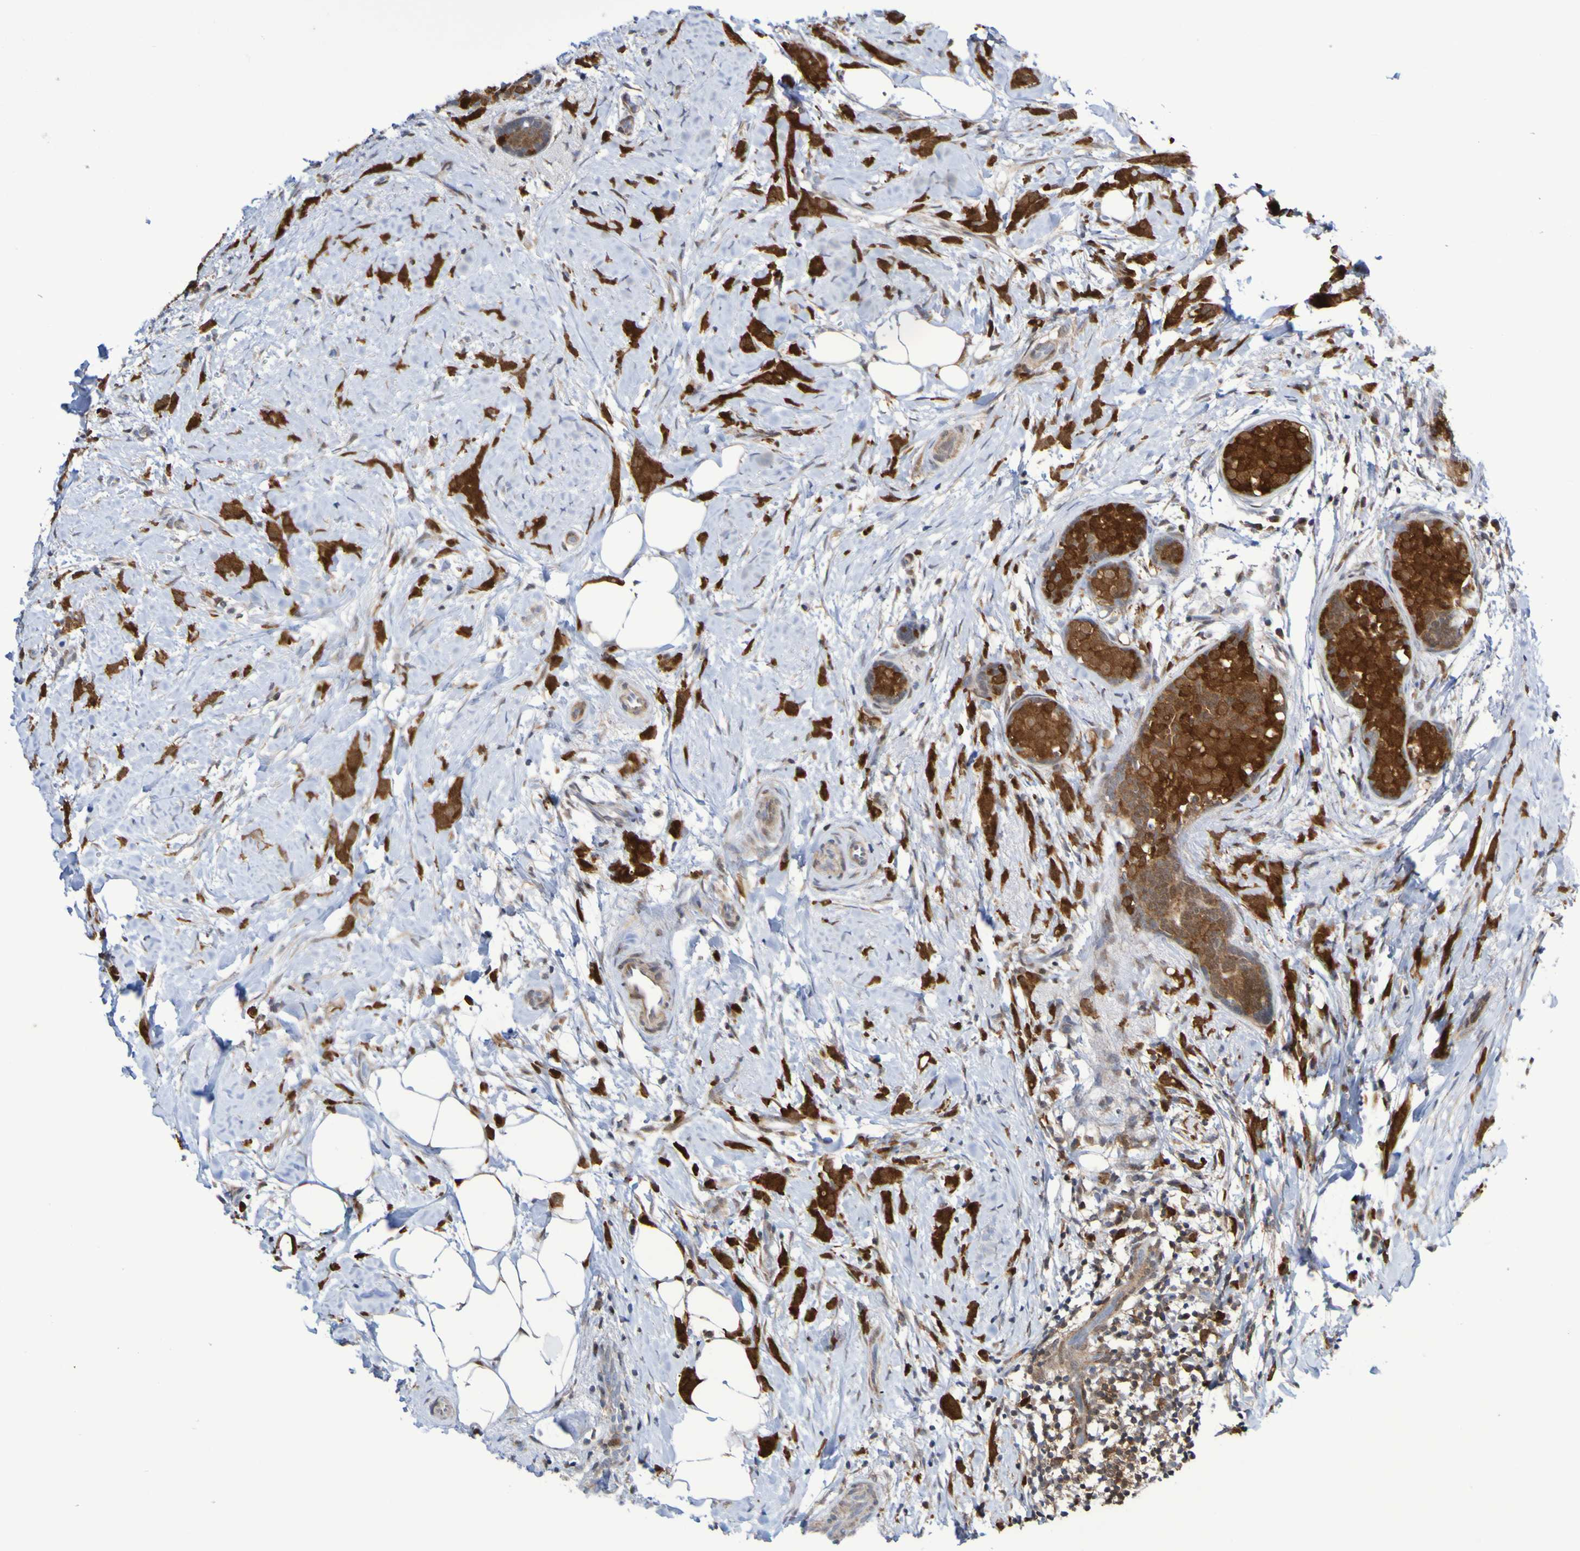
{"staining": {"intensity": "strong", "quantity": ">75%", "location": "cytoplasmic/membranous"}, "tissue": "breast cancer", "cell_type": "Tumor cells", "image_type": "cancer", "snomed": [{"axis": "morphology", "description": "Lobular carcinoma, in situ"}, {"axis": "morphology", "description": "Lobular carcinoma"}, {"axis": "topography", "description": "Breast"}], "caption": "Brown immunohistochemical staining in breast cancer displays strong cytoplasmic/membranous staining in about >75% of tumor cells.", "gene": "ATIC", "patient": {"sex": "female", "age": 41}}